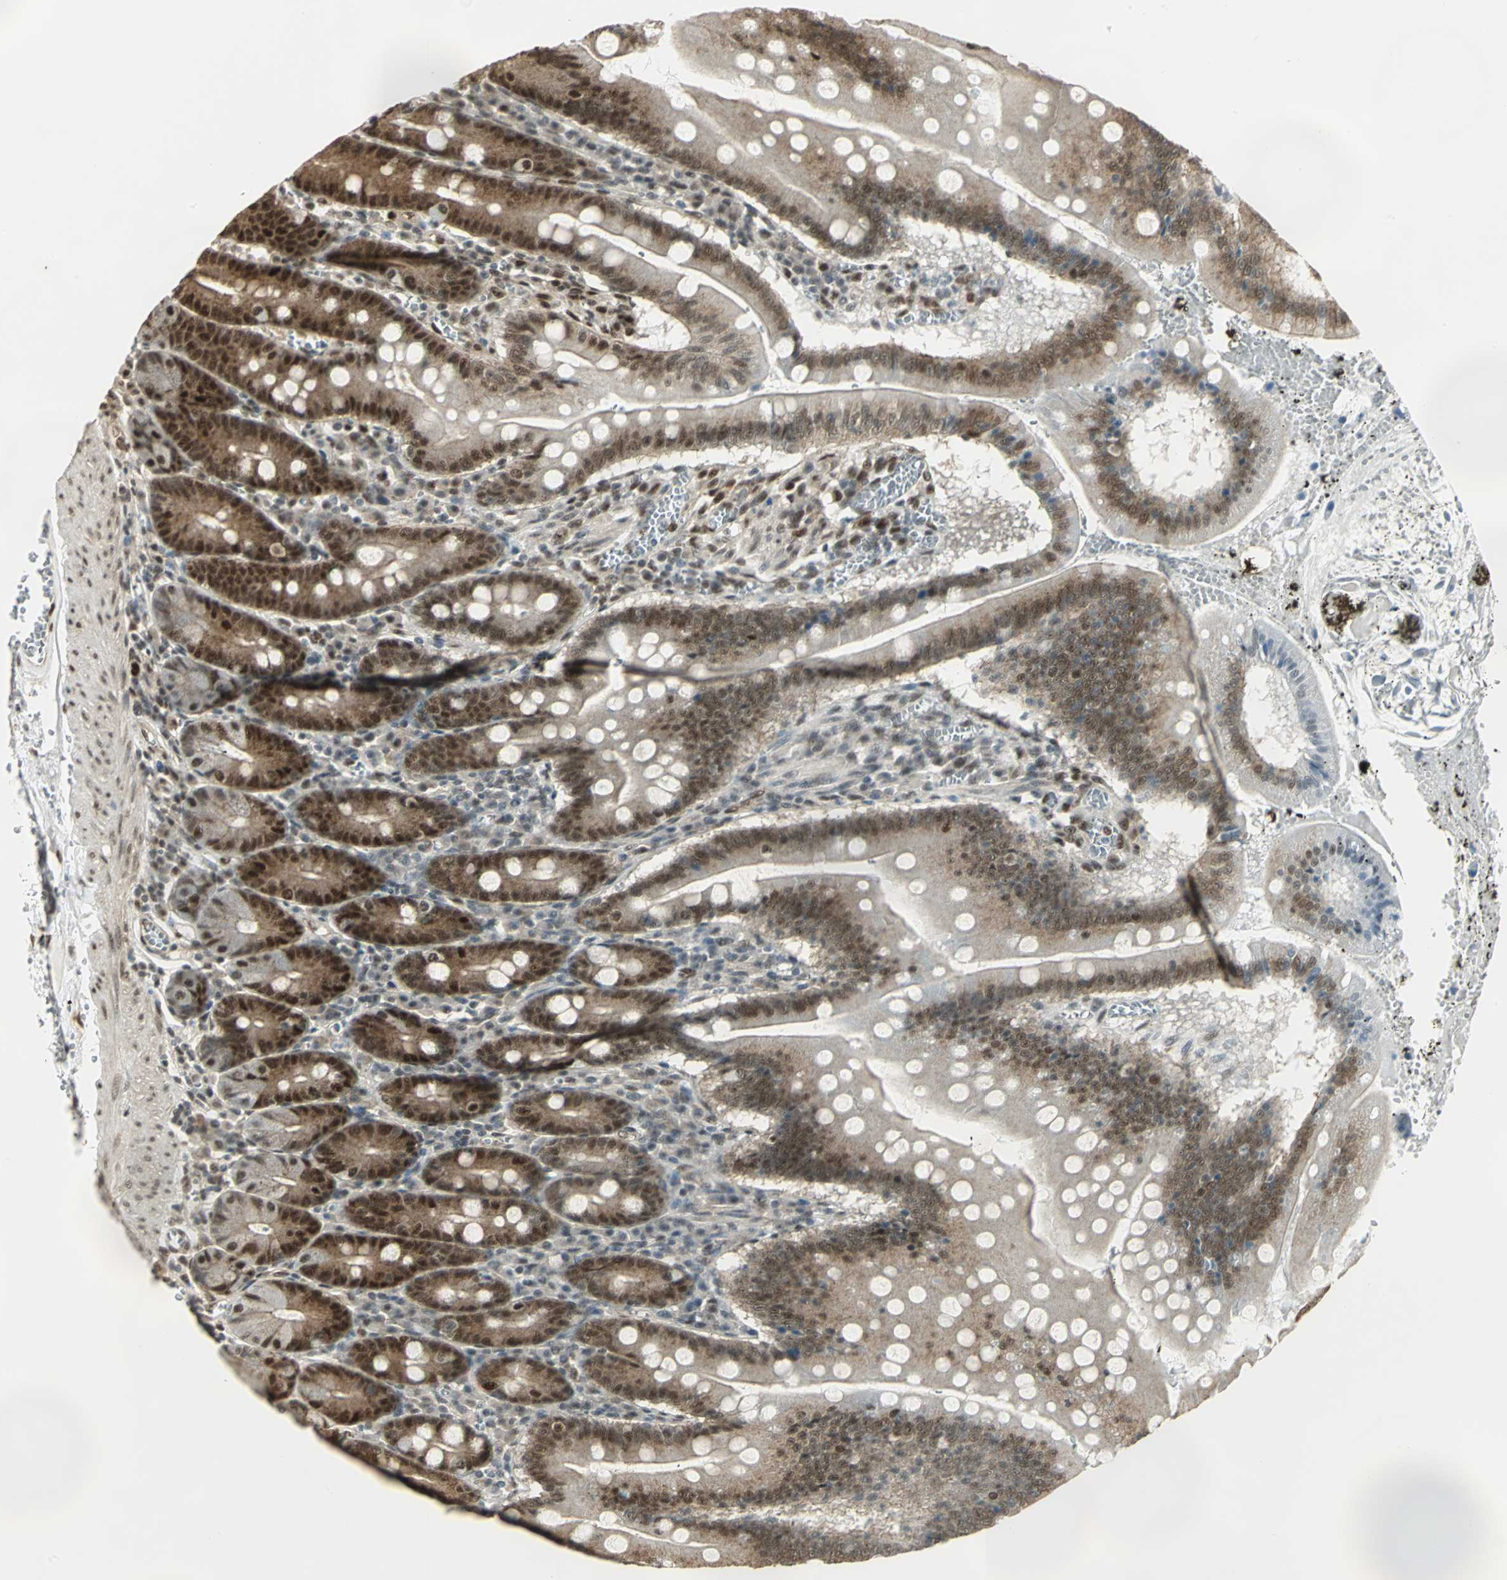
{"staining": {"intensity": "moderate", "quantity": "25%-75%", "location": "cytoplasmic/membranous,nuclear"}, "tissue": "small intestine", "cell_type": "Glandular cells", "image_type": "normal", "snomed": [{"axis": "morphology", "description": "Normal tissue, NOS"}, {"axis": "topography", "description": "Small intestine"}], "caption": "This is a micrograph of immunohistochemistry (IHC) staining of normal small intestine, which shows moderate positivity in the cytoplasmic/membranous,nuclear of glandular cells.", "gene": "DDX5", "patient": {"sex": "male", "age": 71}}